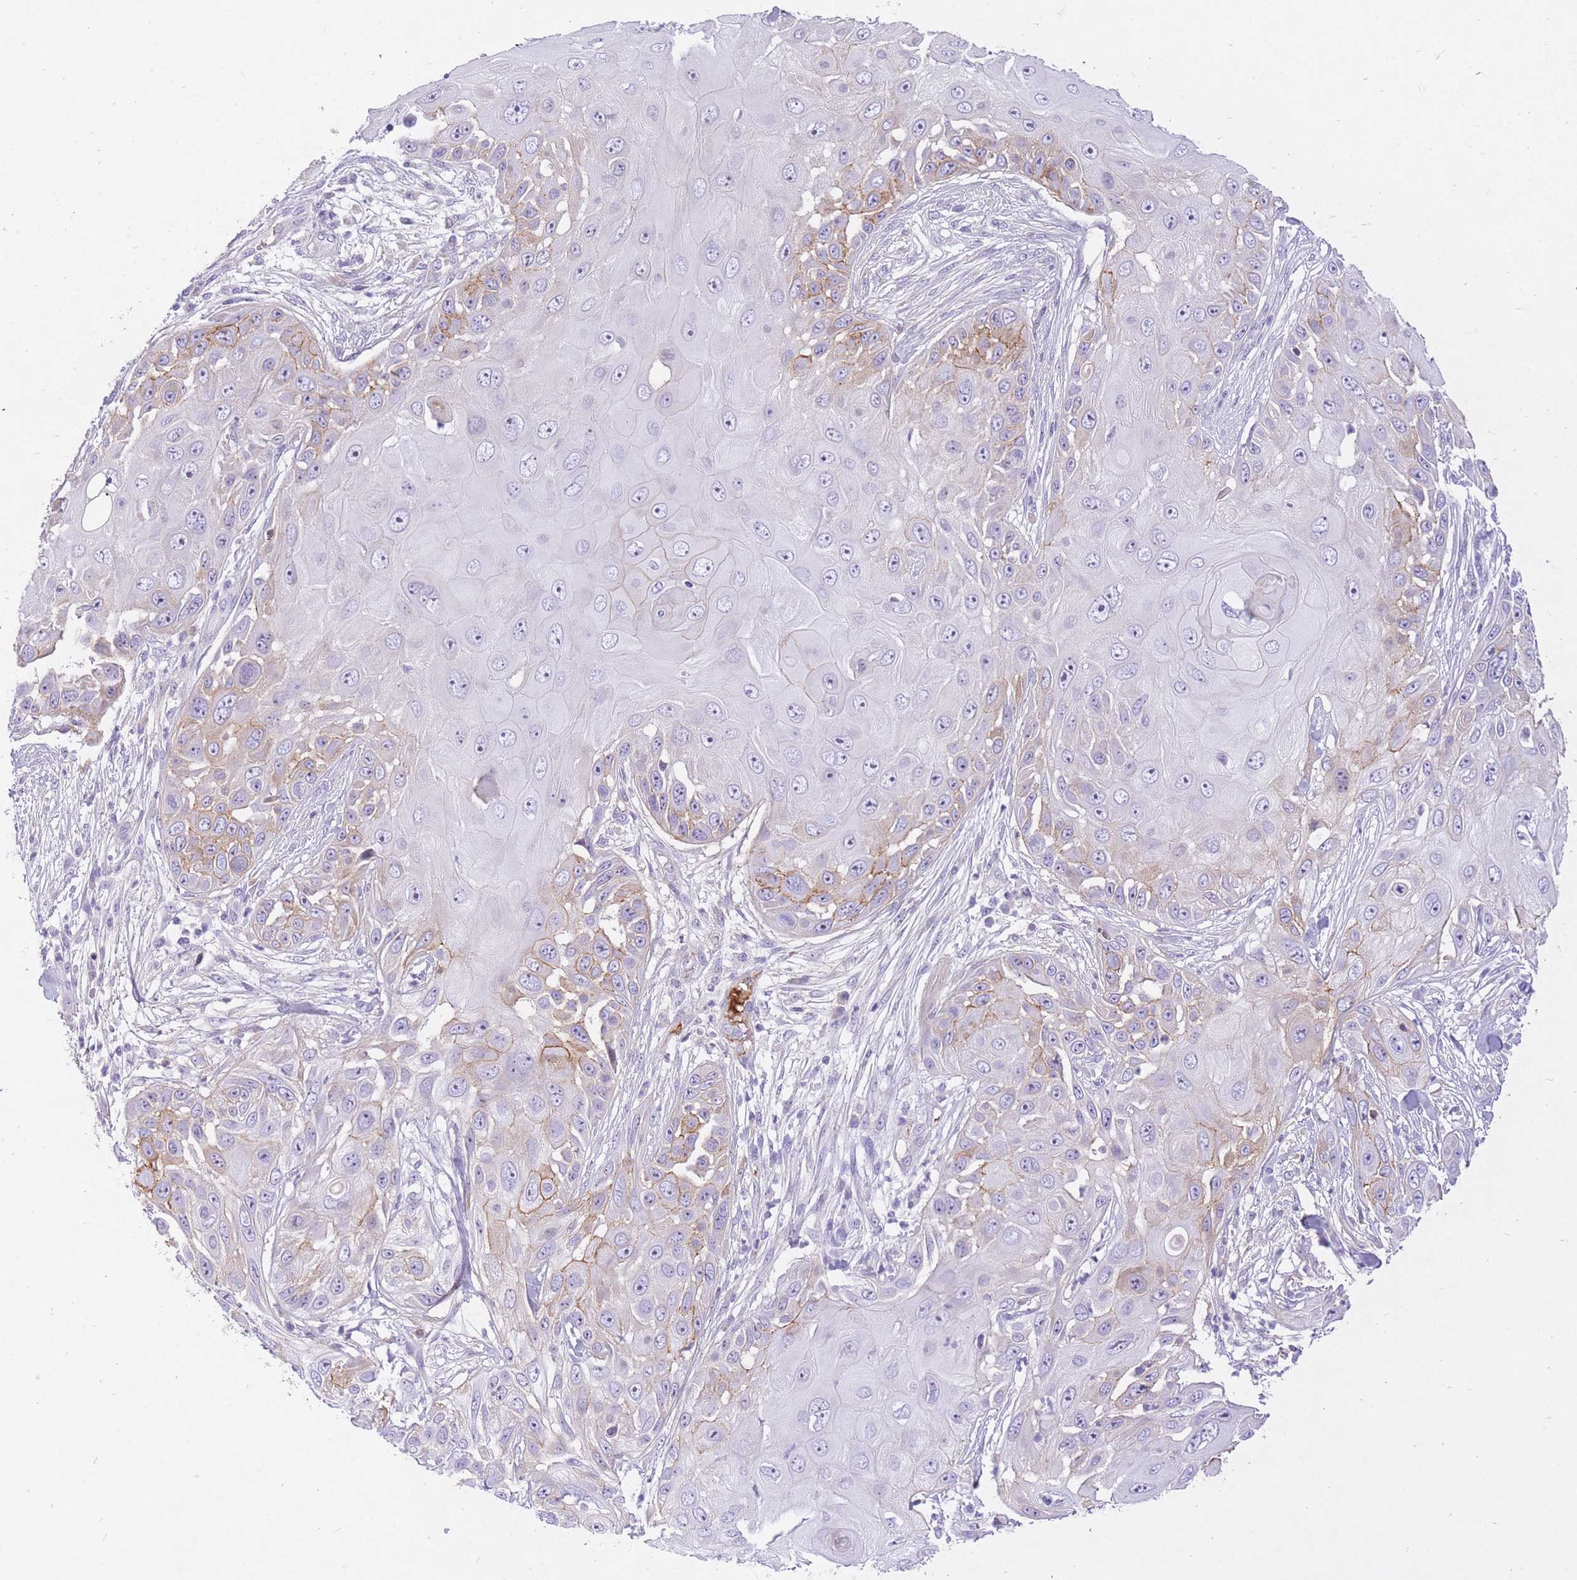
{"staining": {"intensity": "weak", "quantity": "<25%", "location": "cytoplasmic/membranous"}, "tissue": "skin cancer", "cell_type": "Tumor cells", "image_type": "cancer", "snomed": [{"axis": "morphology", "description": "Squamous cell carcinoma, NOS"}, {"axis": "topography", "description": "Skin"}], "caption": "Immunohistochemistry of squamous cell carcinoma (skin) shows no expression in tumor cells.", "gene": "HRG", "patient": {"sex": "female", "age": 44}}